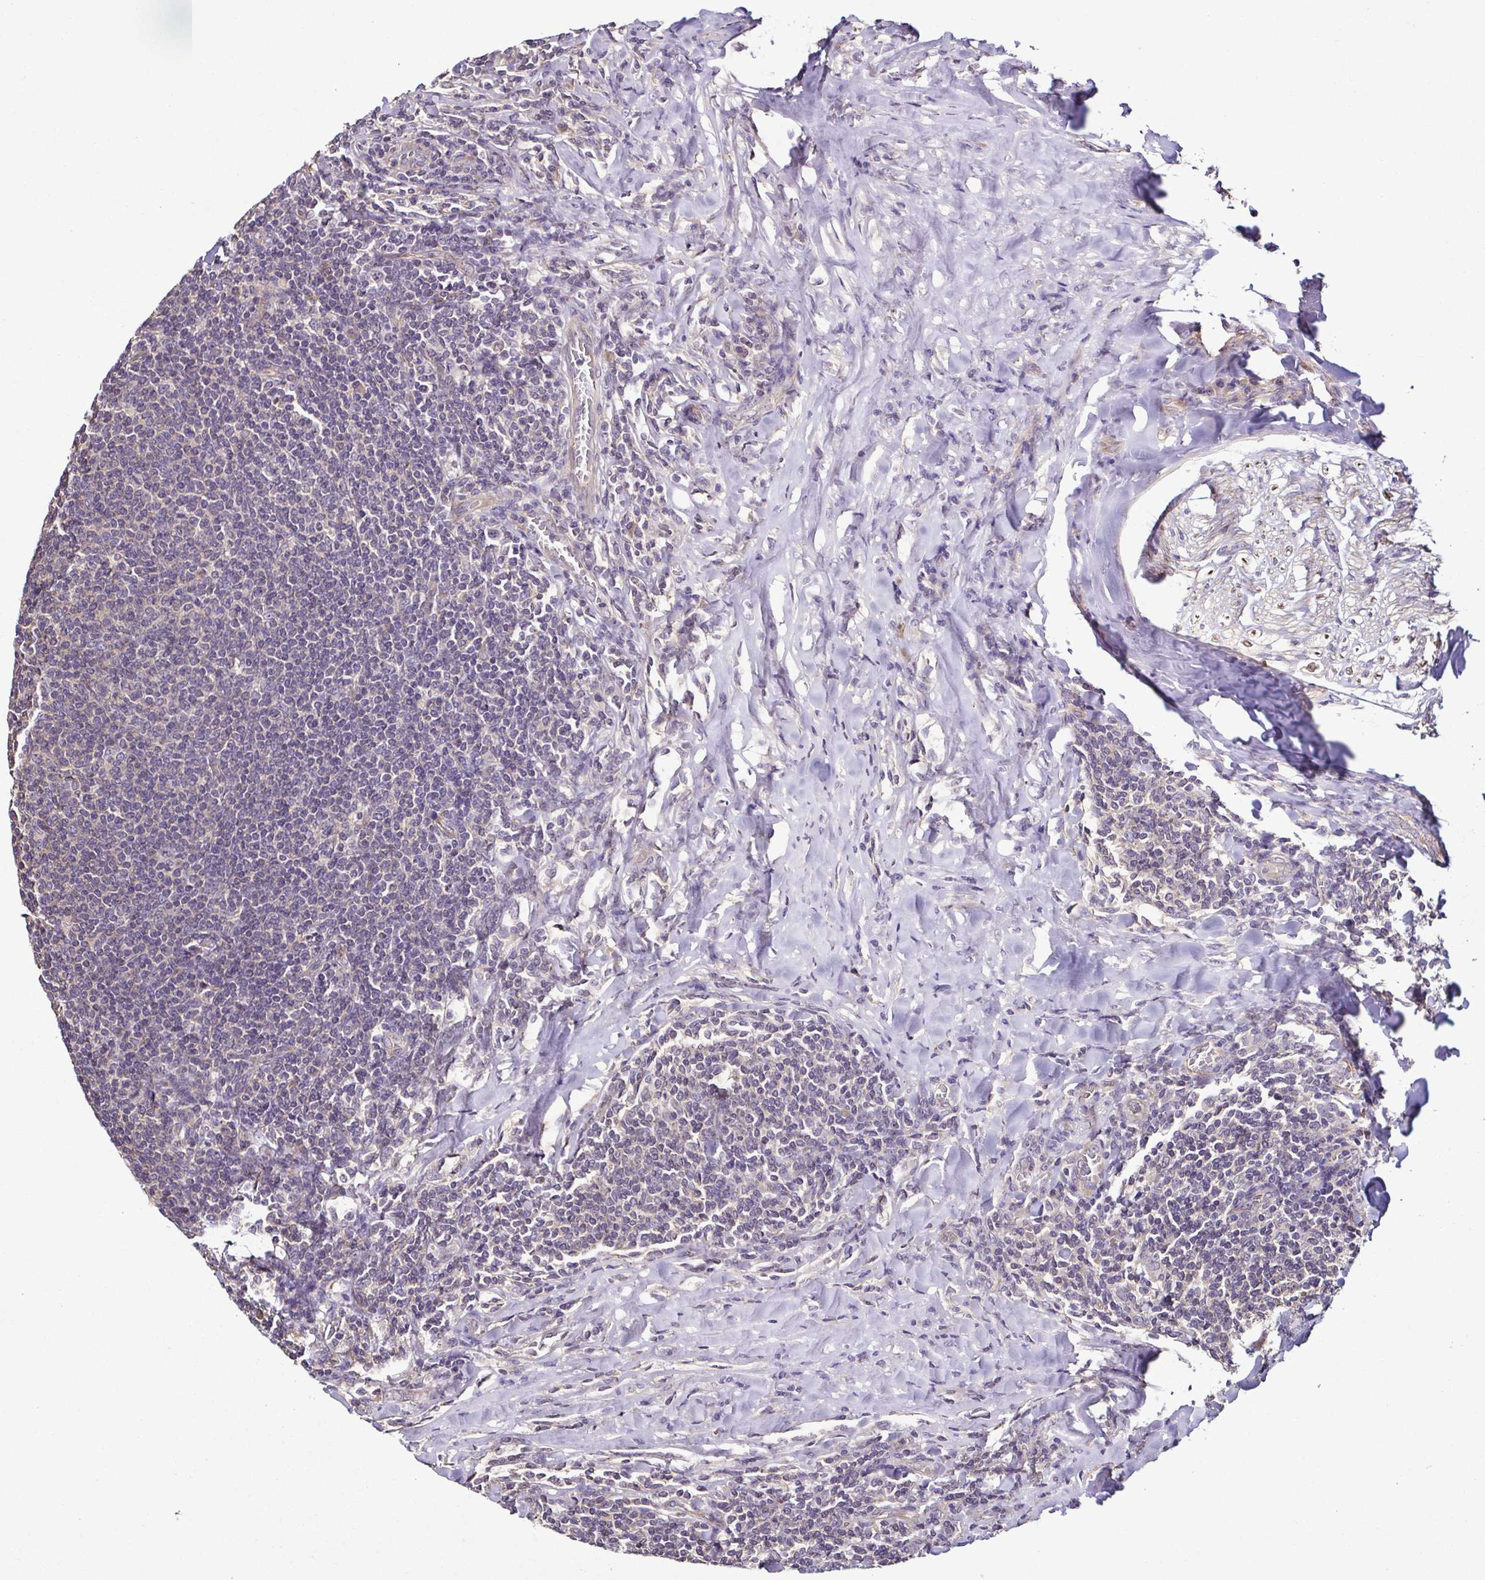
{"staining": {"intensity": "negative", "quantity": "none", "location": "none"}, "tissue": "lymphoma", "cell_type": "Tumor cells", "image_type": "cancer", "snomed": [{"axis": "morphology", "description": "Malignant lymphoma, non-Hodgkin's type, Low grade"}, {"axis": "topography", "description": "Lymph node"}], "caption": "Immunohistochemical staining of human low-grade malignant lymphoma, non-Hodgkin's type reveals no significant staining in tumor cells. (IHC, brightfield microscopy, high magnification).", "gene": "LMOD2", "patient": {"sex": "male", "age": 52}}